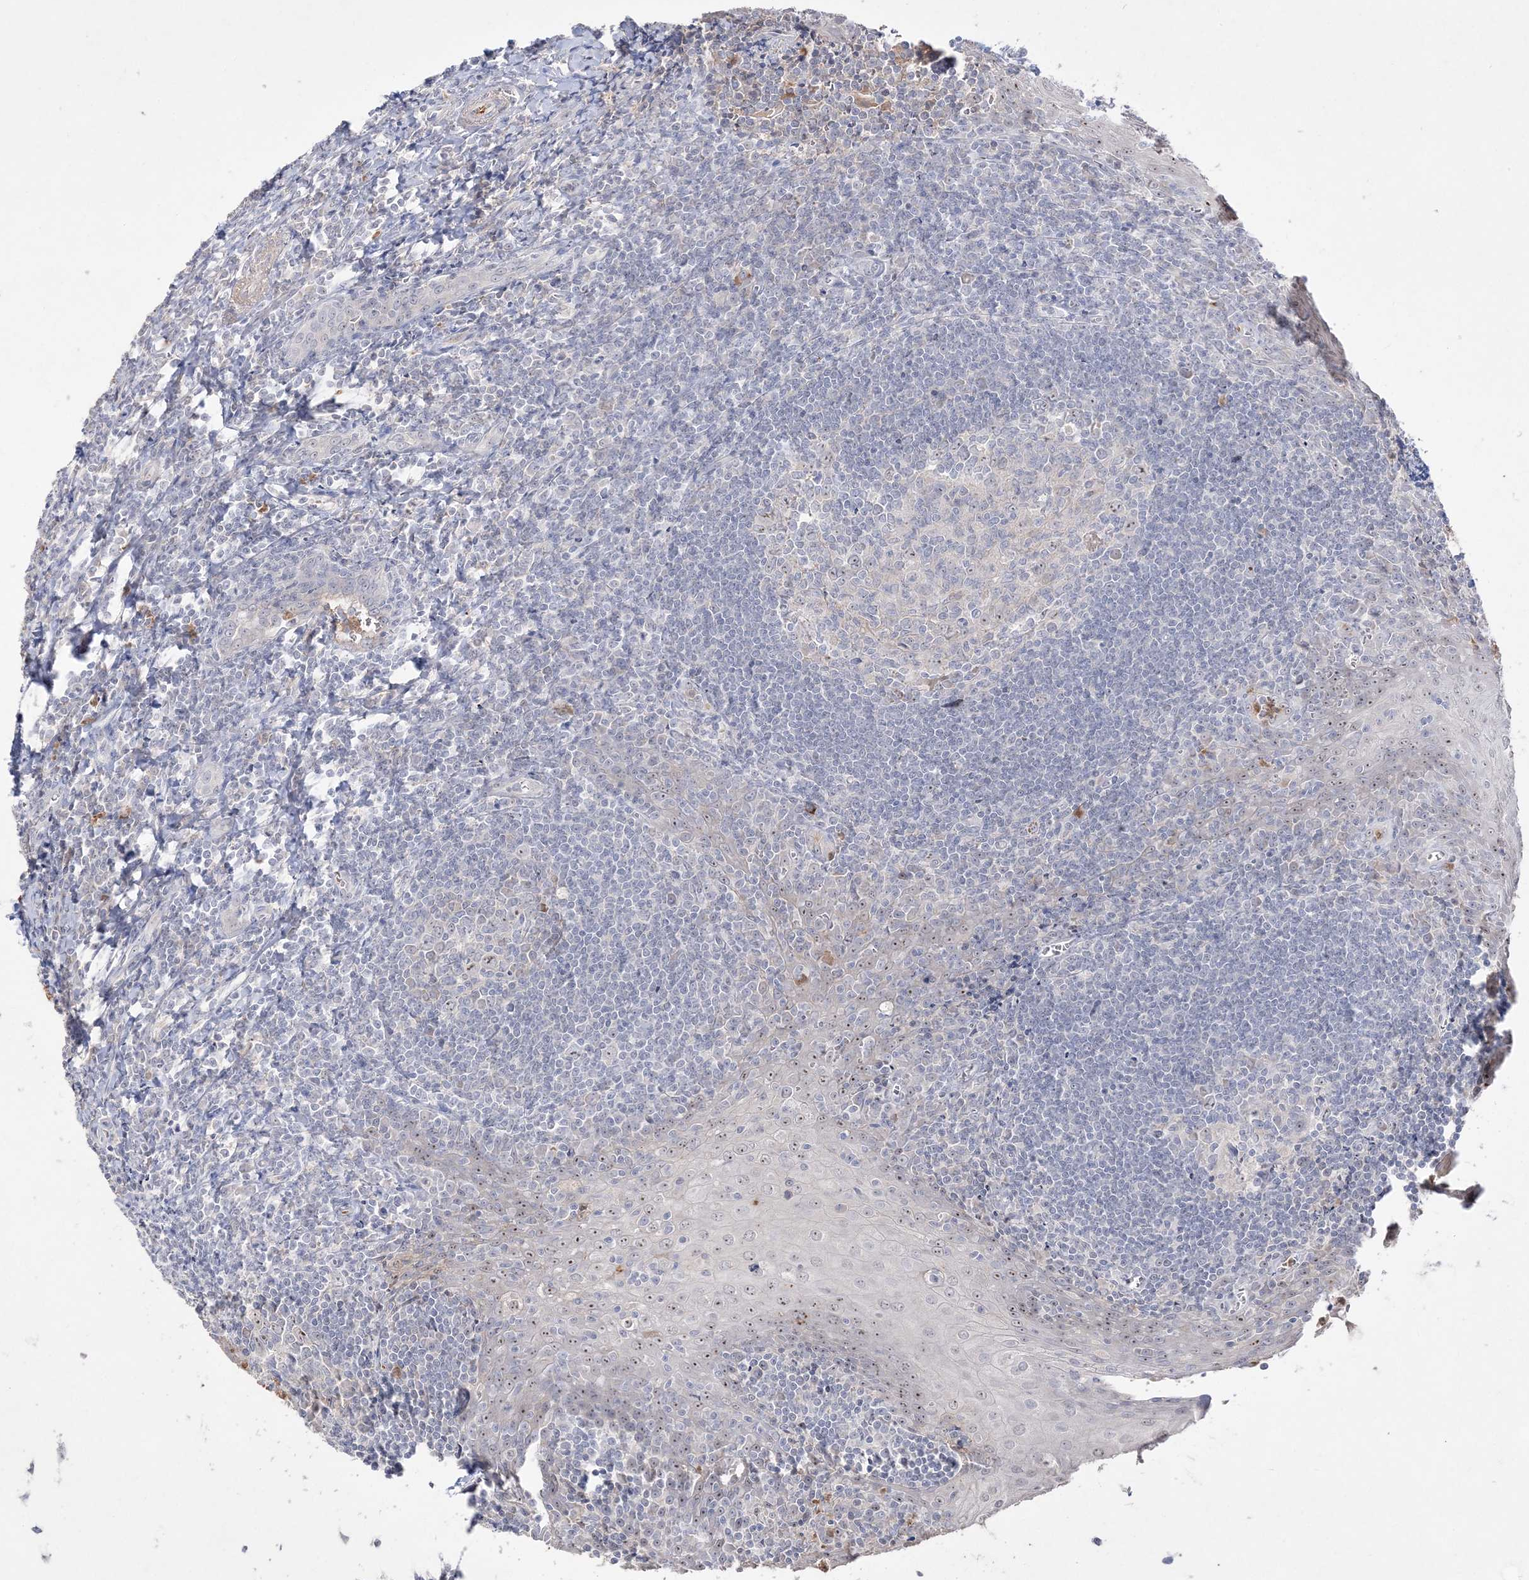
{"staining": {"intensity": "negative", "quantity": "none", "location": "none"}, "tissue": "tonsil", "cell_type": "Germinal center cells", "image_type": "normal", "snomed": [{"axis": "morphology", "description": "Normal tissue, NOS"}, {"axis": "topography", "description": "Tonsil"}], "caption": "The IHC image has no significant staining in germinal center cells of tonsil.", "gene": "NOP16", "patient": {"sex": "male", "age": 27}}